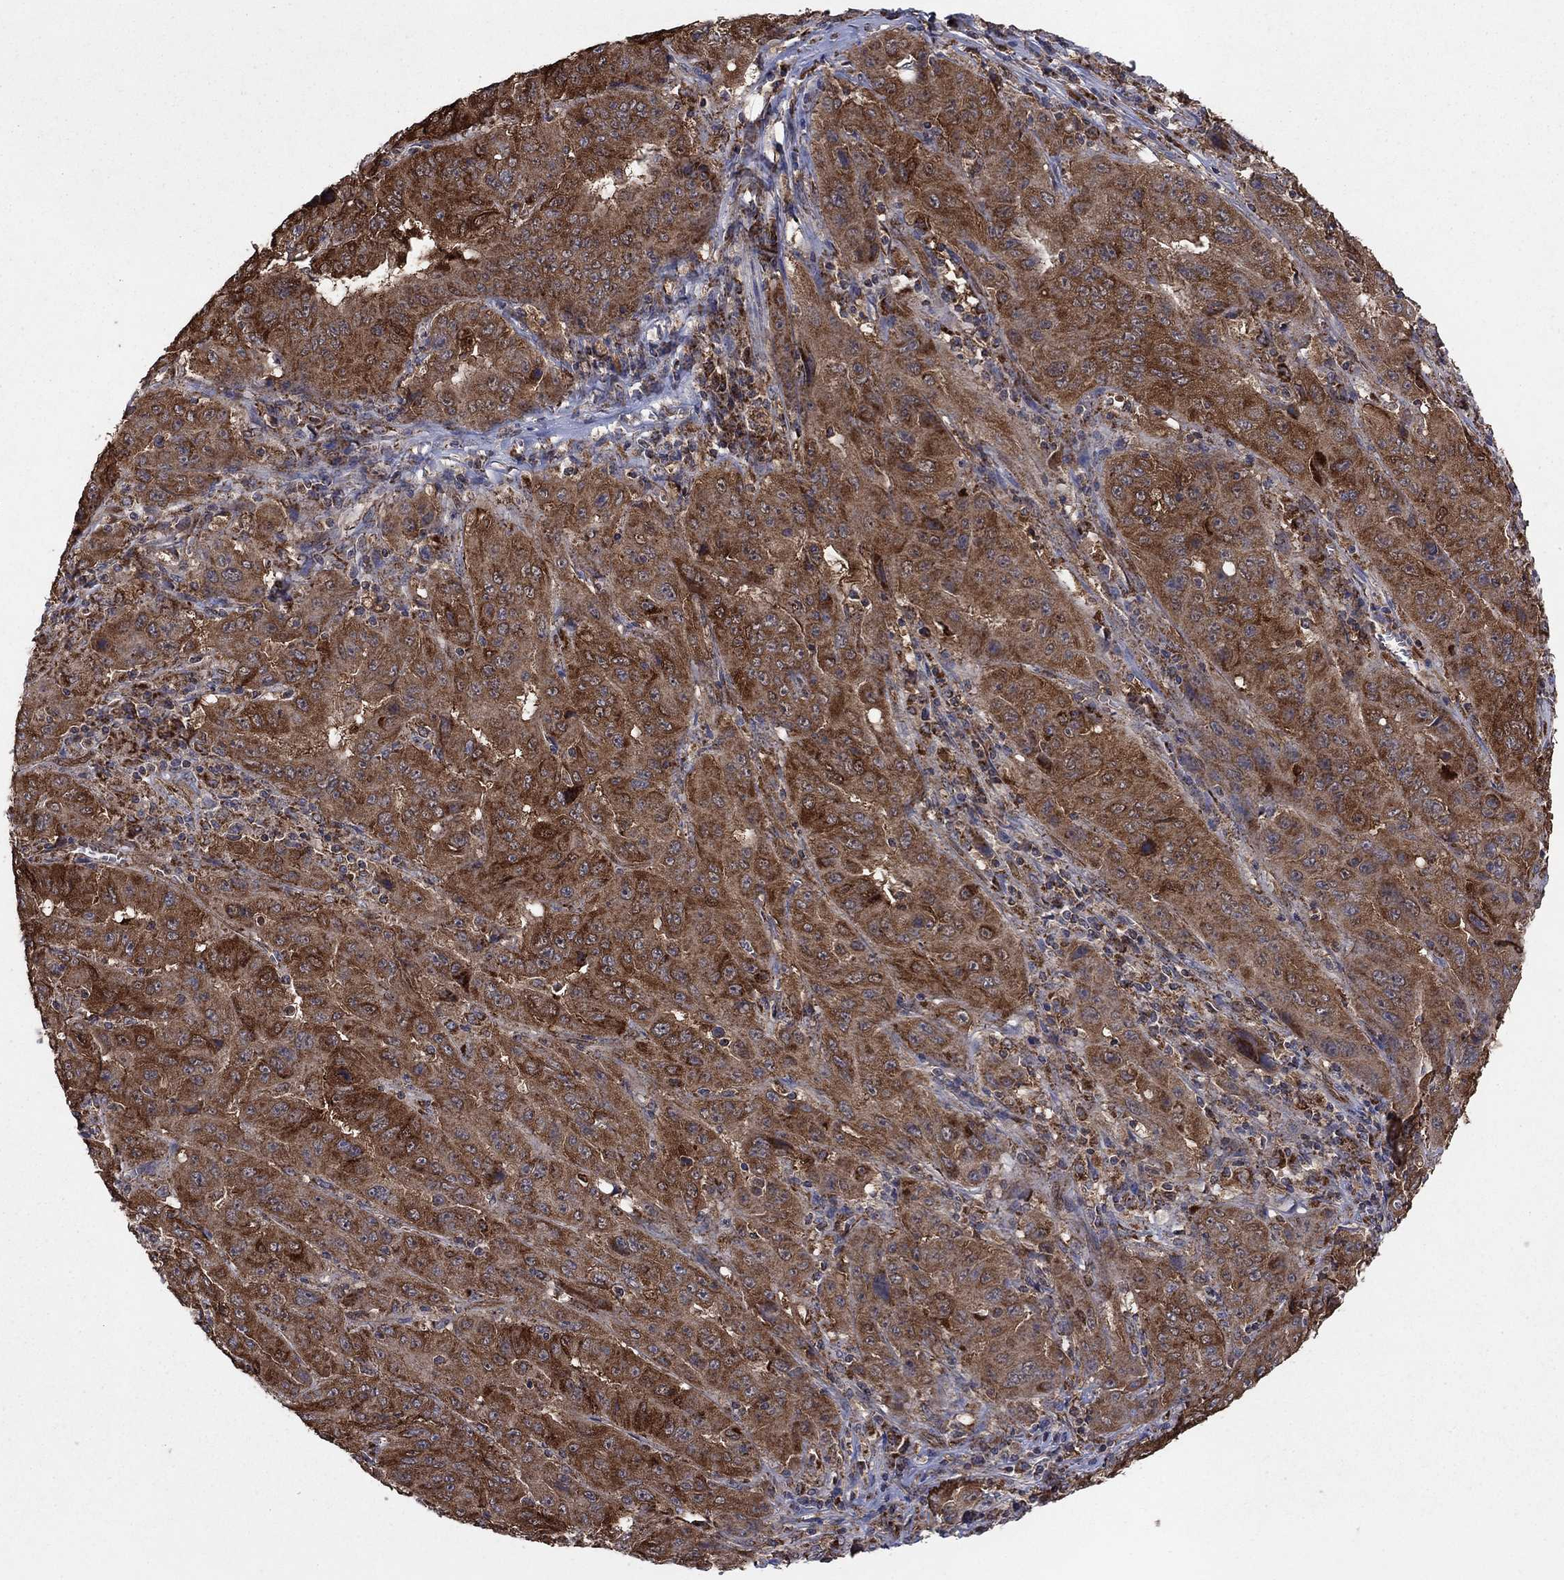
{"staining": {"intensity": "moderate", "quantity": ">75%", "location": "cytoplasmic/membranous"}, "tissue": "pancreatic cancer", "cell_type": "Tumor cells", "image_type": "cancer", "snomed": [{"axis": "morphology", "description": "Adenocarcinoma, NOS"}, {"axis": "topography", "description": "Pancreas"}], "caption": "Protein analysis of pancreatic cancer (adenocarcinoma) tissue exhibits moderate cytoplasmic/membranous positivity in about >75% of tumor cells.", "gene": "DPH1", "patient": {"sex": "male", "age": 63}}